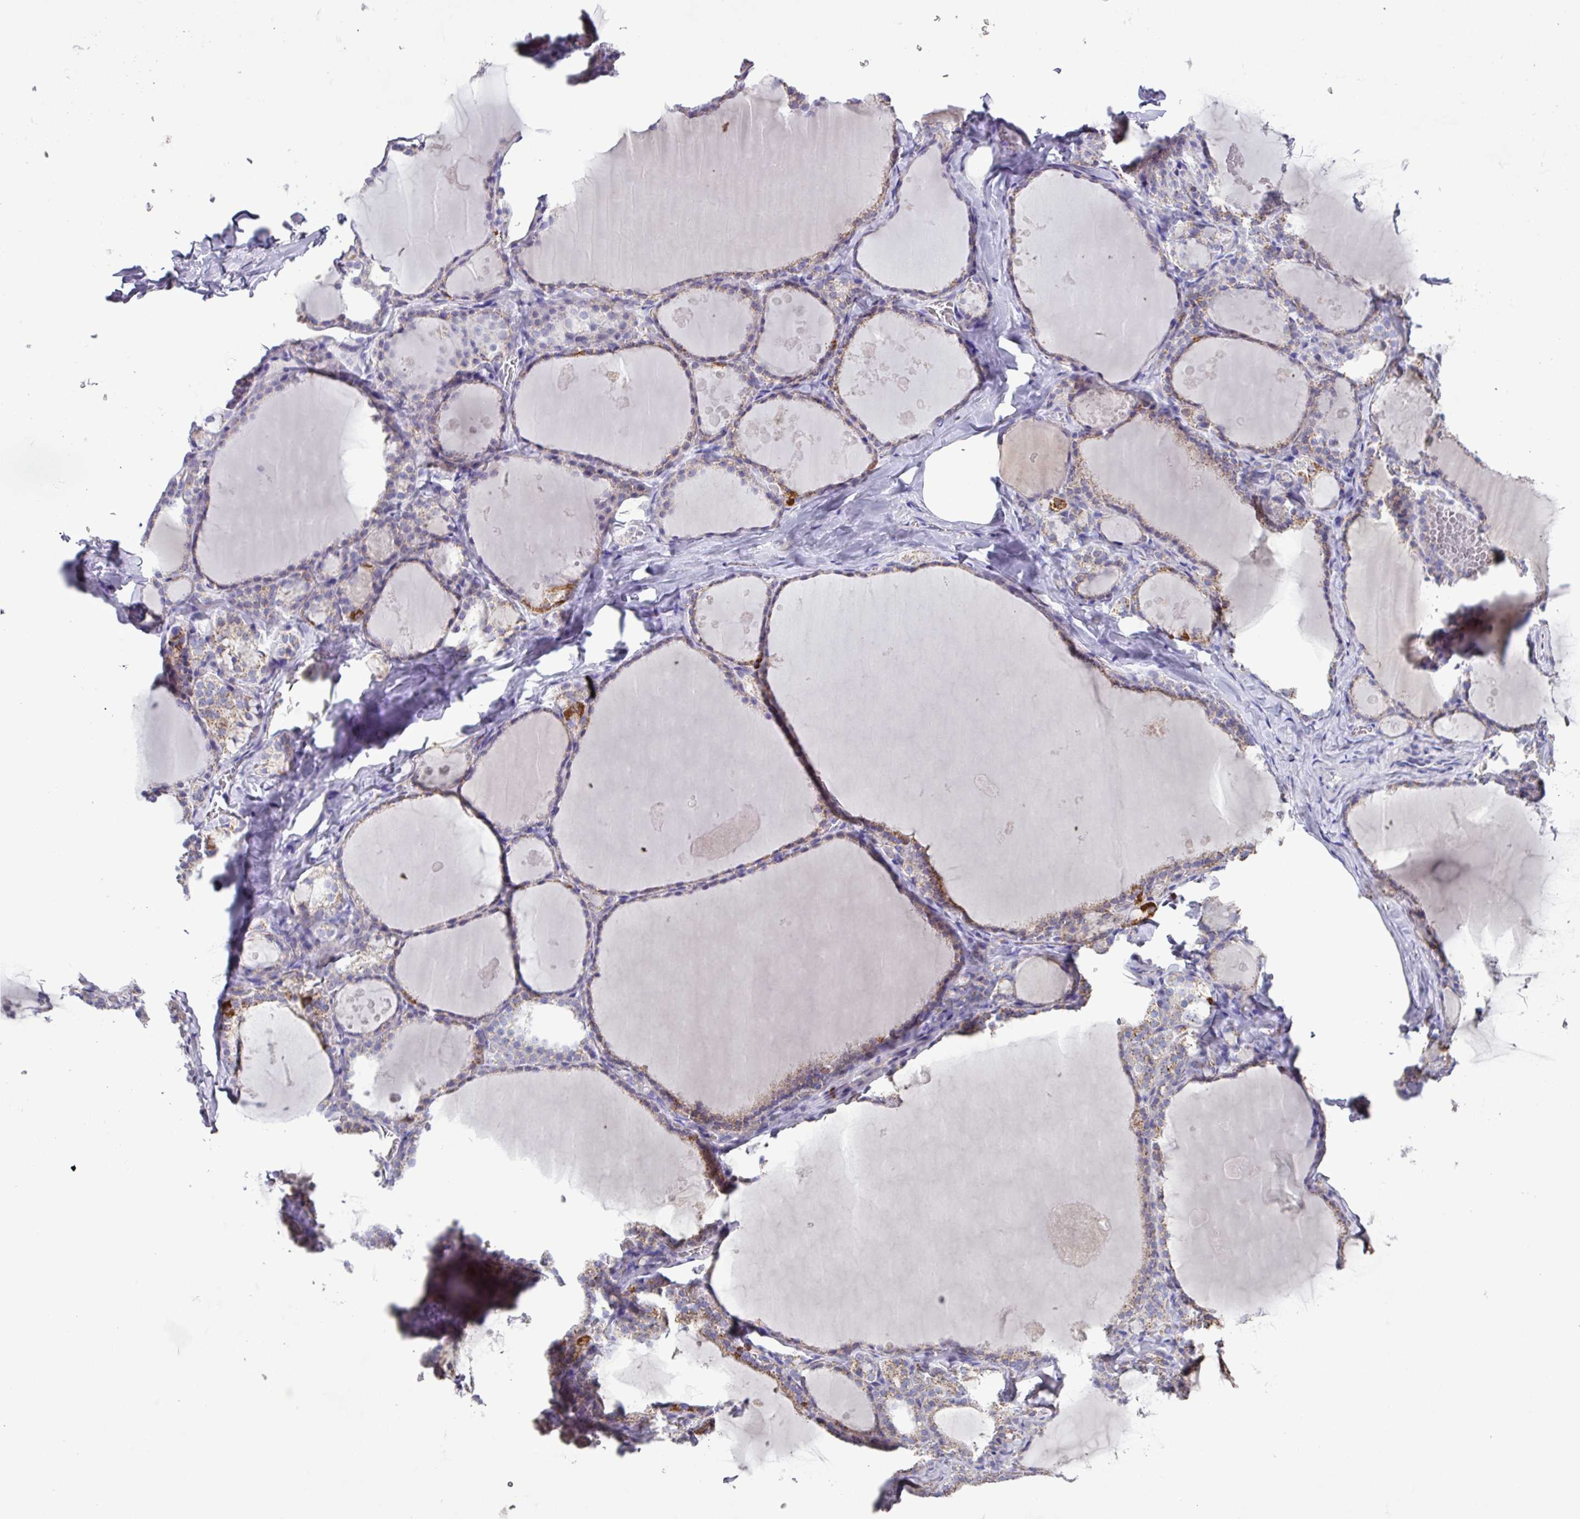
{"staining": {"intensity": "moderate", "quantity": "<25%", "location": "cytoplasmic/membranous"}, "tissue": "thyroid gland", "cell_type": "Glandular cells", "image_type": "normal", "snomed": [{"axis": "morphology", "description": "Normal tissue, NOS"}, {"axis": "topography", "description": "Thyroid gland"}], "caption": "This histopathology image exhibits IHC staining of unremarkable thyroid gland, with low moderate cytoplasmic/membranous positivity in about <25% of glandular cells.", "gene": "MT", "patient": {"sex": "male", "age": 56}}